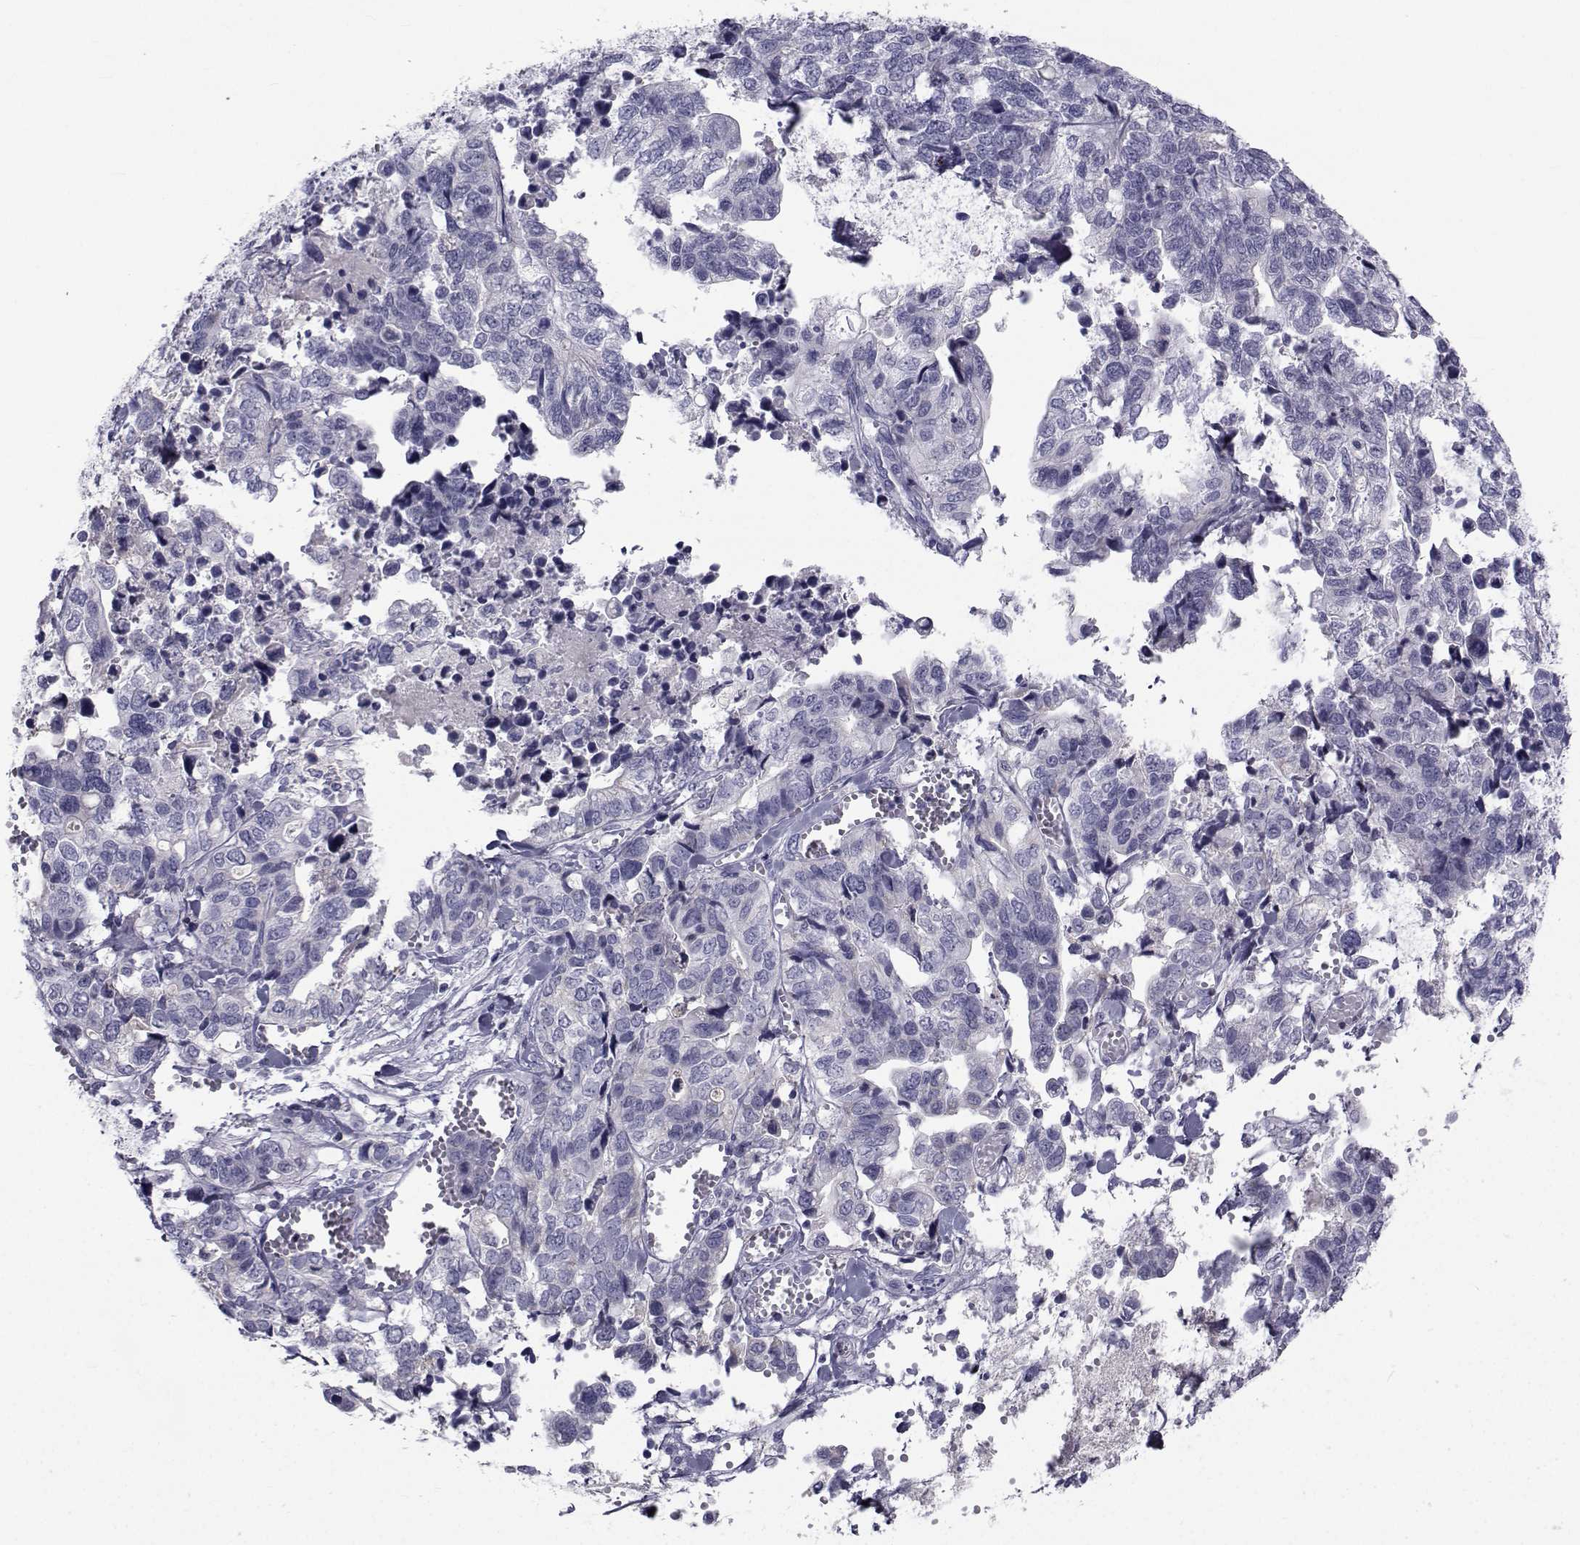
{"staining": {"intensity": "negative", "quantity": "none", "location": "none"}, "tissue": "stomach cancer", "cell_type": "Tumor cells", "image_type": "cancer", "snomed": [{"axis": "morphology", "description": "Adenocarcinoma, NOS"}, {"axis": "topography", "description": "Stomach, upper"}], "caption": "Human adenocarcinoma (stomach) stained for a protein using immunohistochemistry demonstrates no staining in tumor cells.", "gene": "FDXR", "patient": {"sex": "female", "age": 67}}